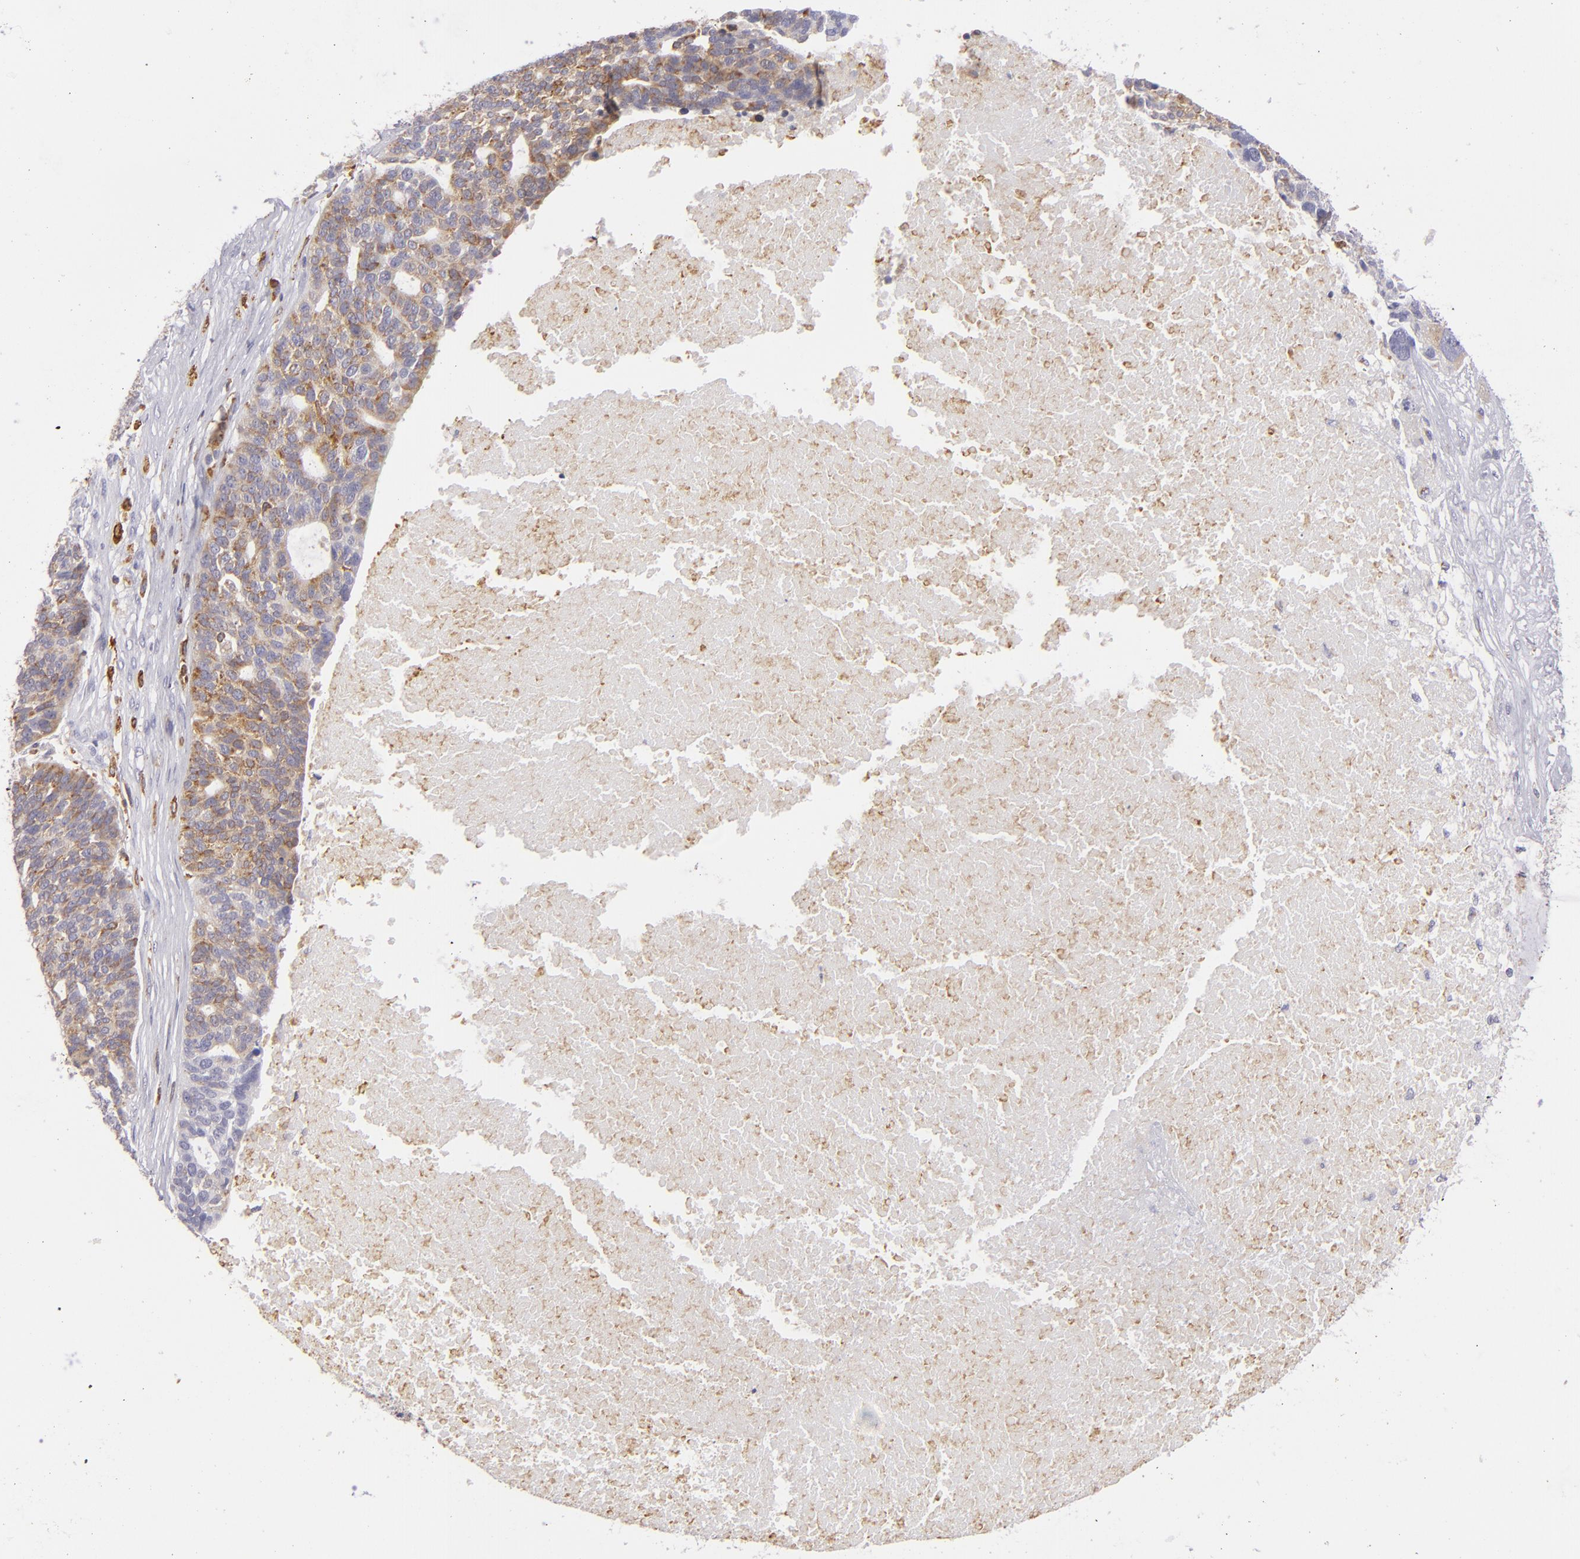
{"staining": {"intensity": "weak", "quantity": ">75%", "location": "cytoplasmic/membranous"}, "tissue": "ovarian cancer", "cell_type": "Tumor cells", "image_type": "cancer", "snomed": [{"axis": "morphology", "description": "Cystadenocarcinoma, serous, NOS"}, {"axis": "topography", "description": "Ovary"}], "caption": "IHC (DAB (3,3'-diaminobenzidine)) staining of human ovarian cancer reveals weak cytoplasmic/membranous protein staining in about >75% of tumor cells.", "gene": "CD74", "patient": {"sex": "female", "age": 59}}